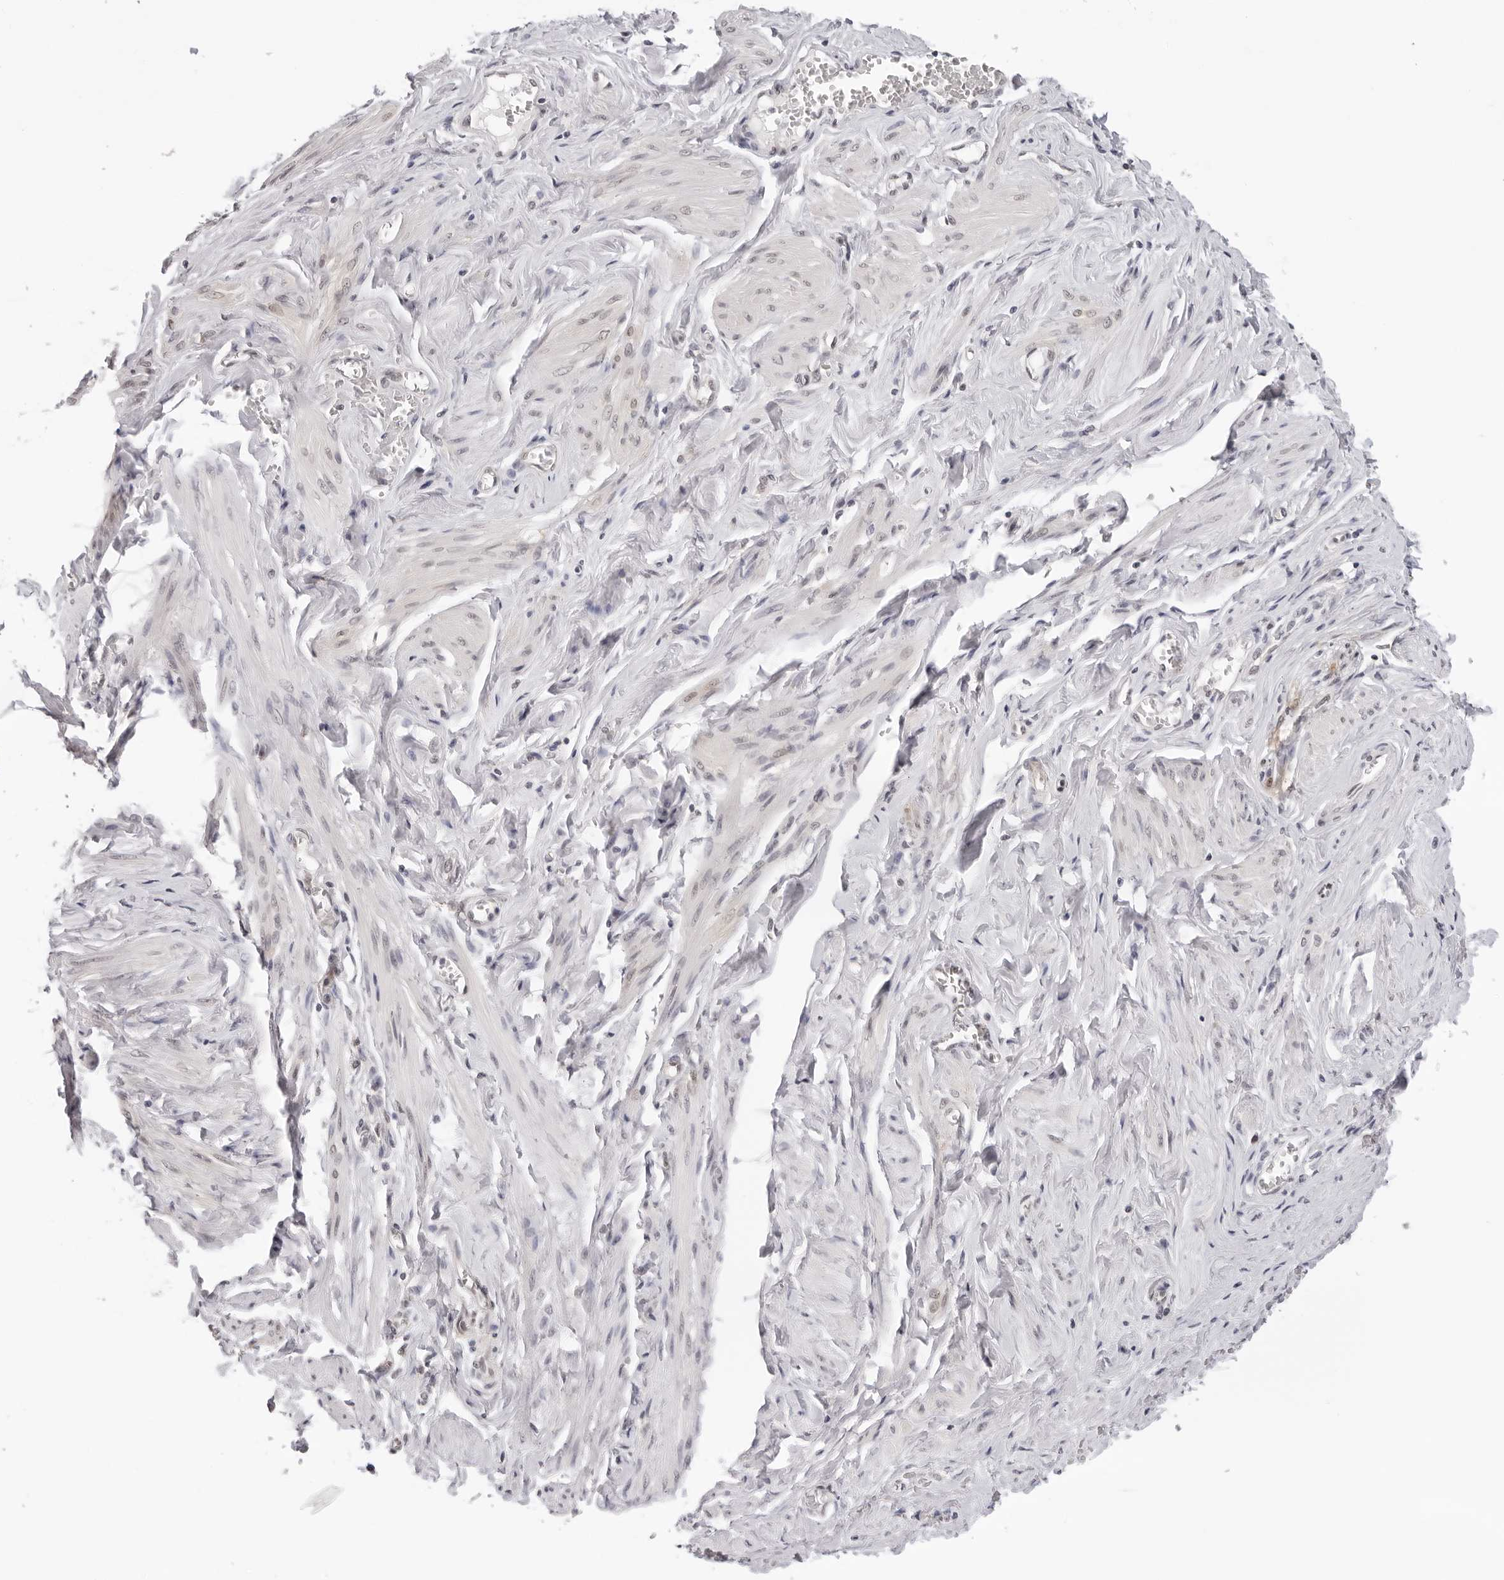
{"staining": {"intensity": "negative", "quantity": "none", "location": "none"}, "tissue": "adipose tissue", "cell_type": "Adipocytes", "image_type": "normal", "snomed": [{"axis": "morphology", "description": "Normal tissue, NOS"}, {"axis": "topography", "description": "Vascular tissue"}, {"axis": "topography", "description": "Fallopian tube"}, {"axis": "topography", "description": "Ovary"}], "caption": "The image reveals no staining of adipocytes in unremarkable adipose tissue. (DAB (3,3'-diaminobenzidine) immunohistochemistry (IHC) with hematoxylin counter stain).", "gene": "WDR77", "patient": {"sex": "female", "age": 67}}